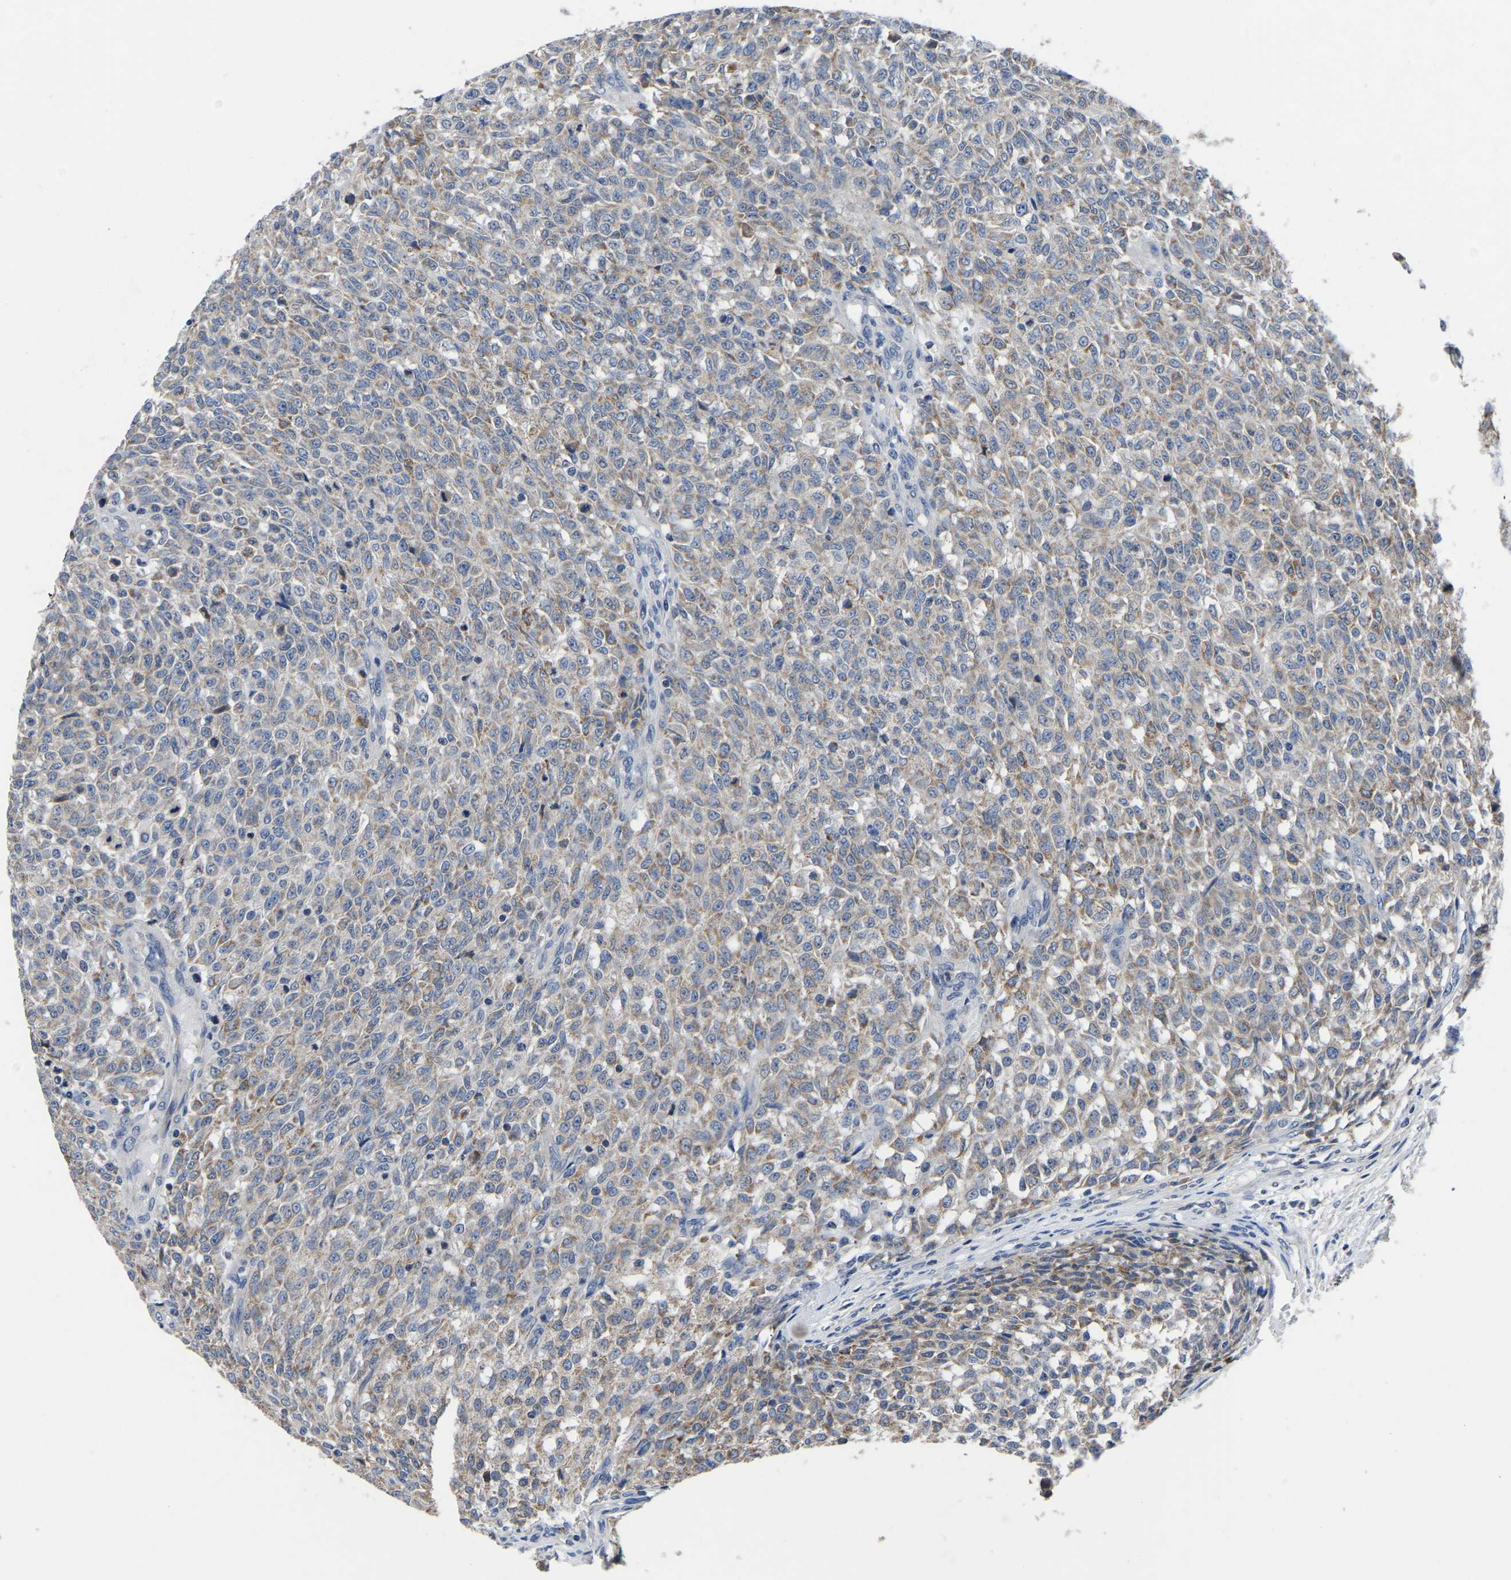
{"staining": {"intensity": "moderate", "quantity": "25%-75%", "location": "cytoplasmic/membranous"}, "tissue": "testis cancer", "cell_type": "Tumor cells", "image_type": "cancer", "snomed": [{"axis": "morphology", "description": "Seminoma, NOS"}, {"axis": "topography", "description": "Testis"}], "caption": "DAB (3,3'-diaminobenzidine) immunohistochemical staining of testis seminoma shows moderate cytoplasmic/membranous protein staining in about 25%-75% of tumor cells.", "gene": "FGD5", "patient": {"sex": "male", "age": 59}}